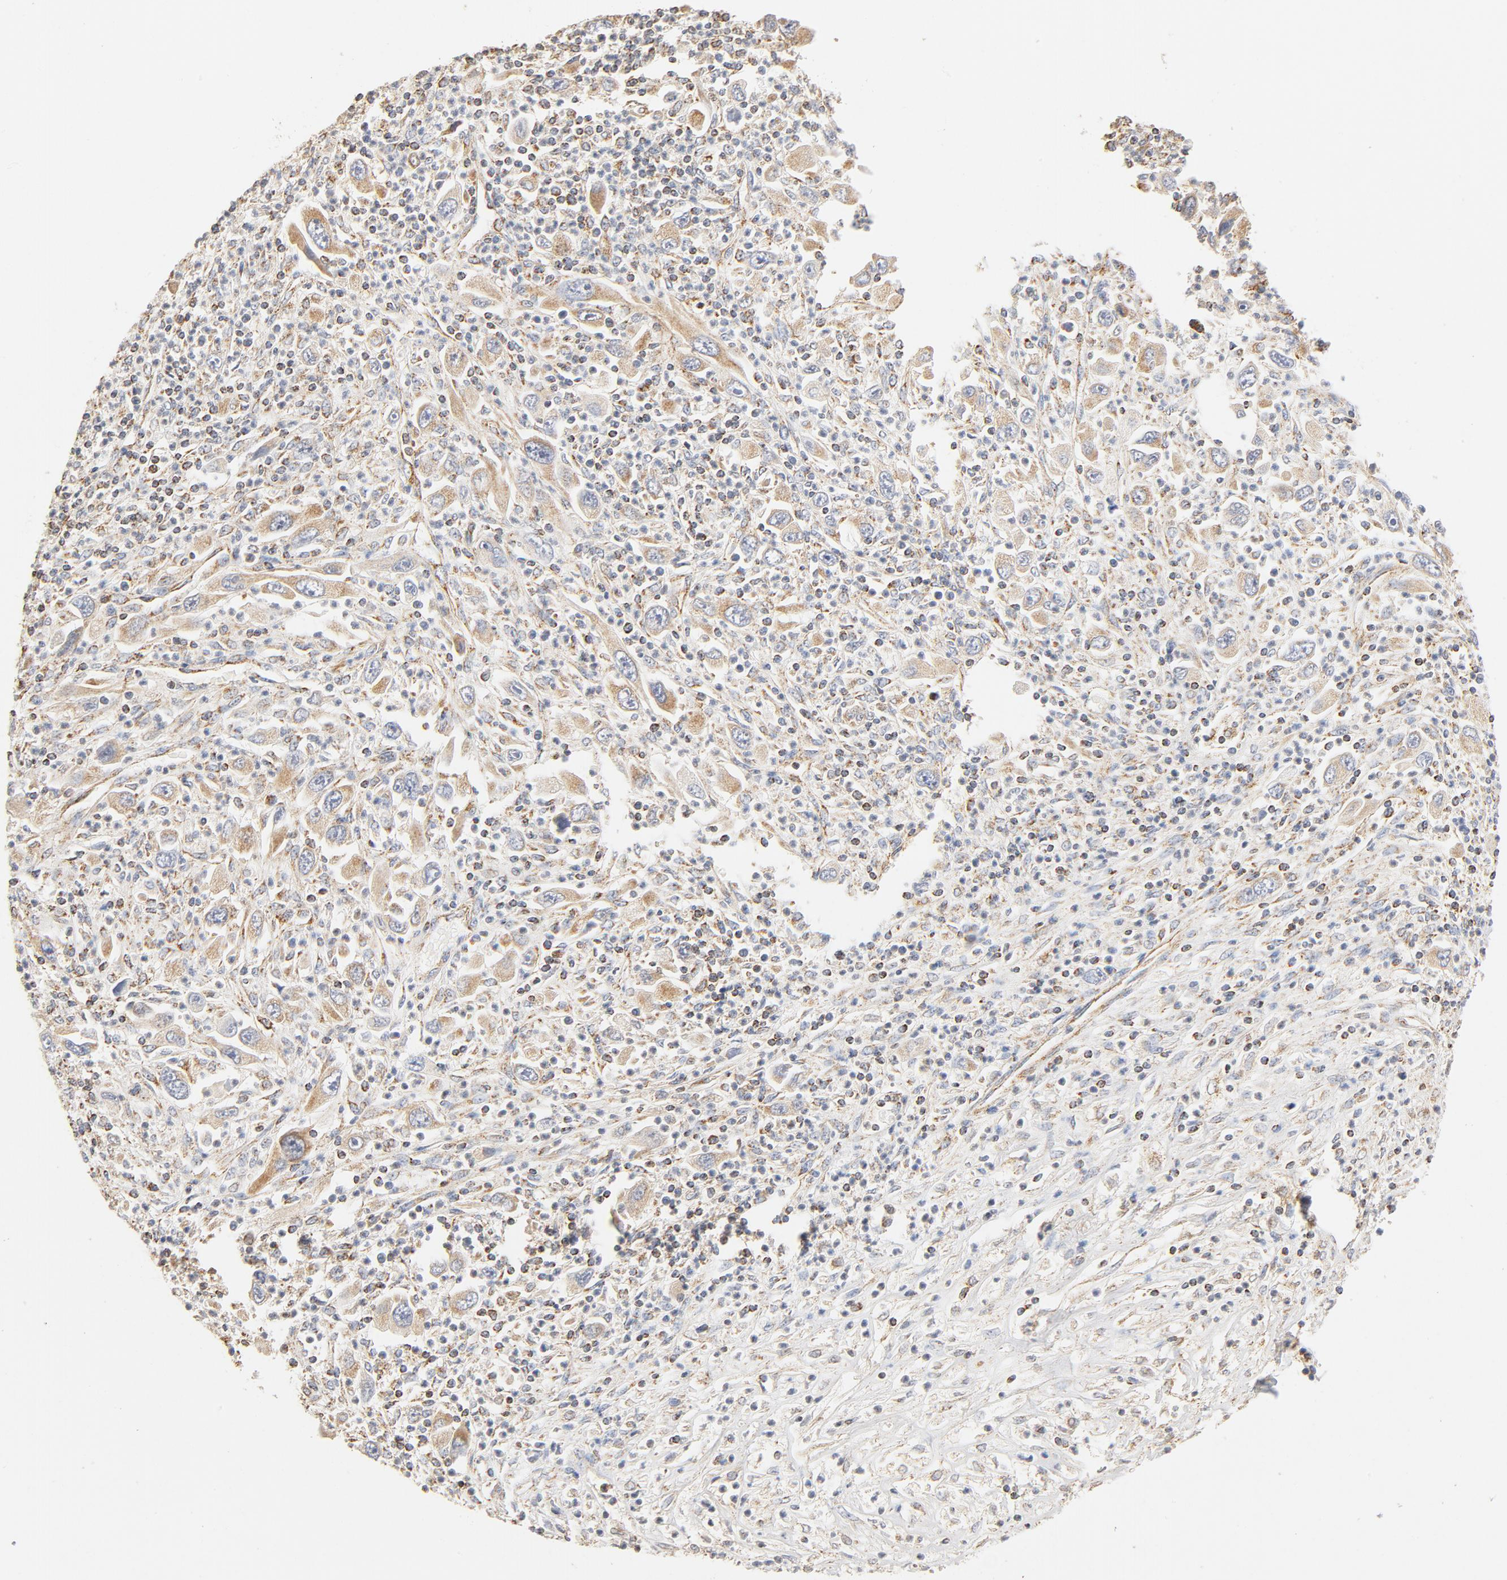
{"staining": {"intensity": "weak", "quantity": ">75%", "location": "cytoplasmic/membranous"}, "tissue": "melanoma", "cell_type": "Tumor cells", "image_type": "cancer", "snomed": [{"axis": "morphology", "description": "Malignant melanoma, Metastatic site"}, {"axis": "topography", "description": "Skin"}], "caption": "The immunohistochemical stain labels weak cytoplasmic/membranous staining in tumor cells of melanoma tissue. The protein of interest is shown in brown color, while the nuclei are stained blue.", "gene": "COX4I1", "patient": {"sex": "female", "age": 56}}